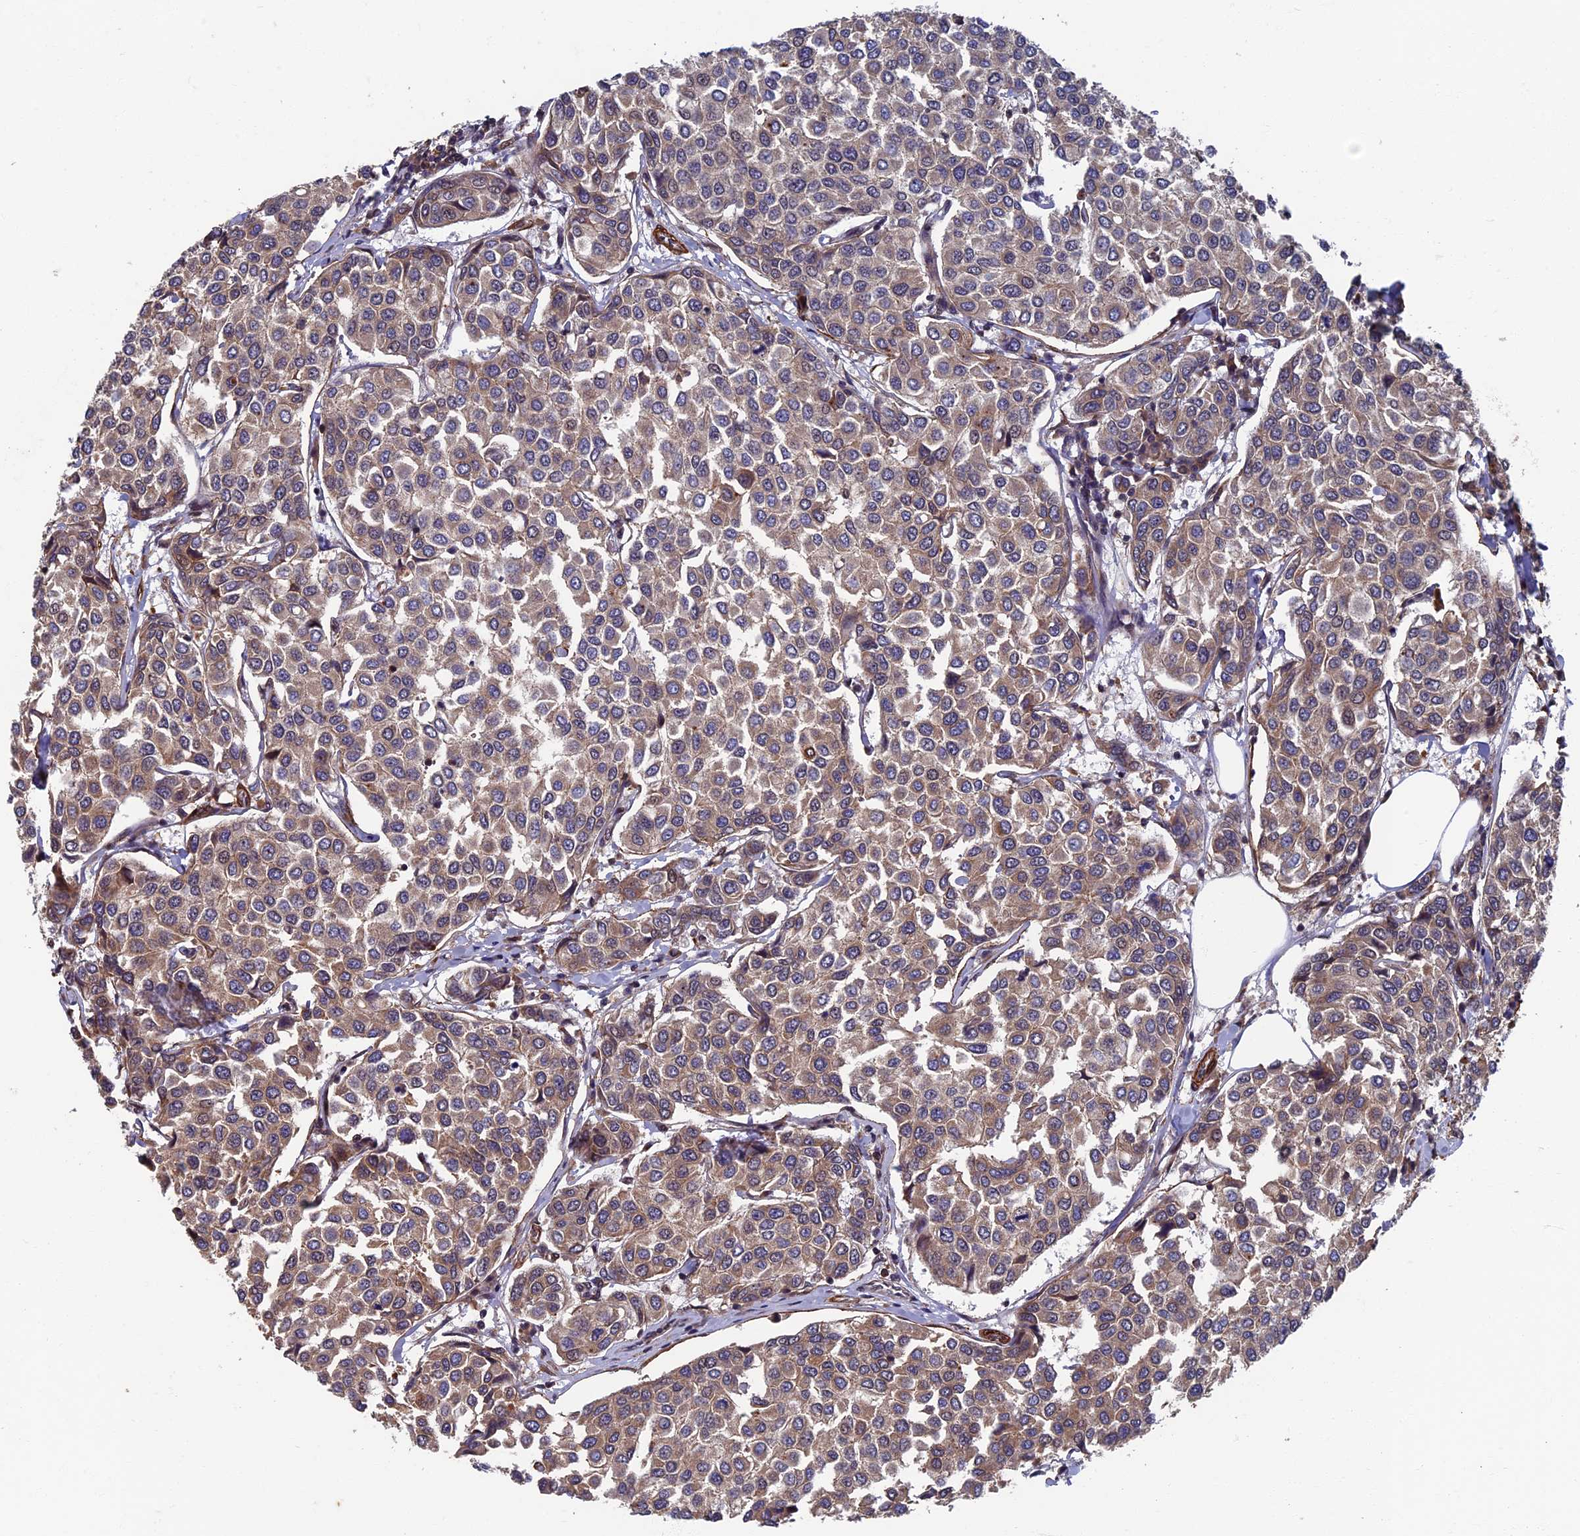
{"staining": {"intensity": "weak", "quantity": ">75%", "location": "cytoplasmic/membranous"}, "tissue": "breast cancer", "cell_type": "Tumor cells", "image_type": "cancer", "snomed": [{"axis": "morphology", "description": "Duct carcinoma"}, {"axis": "topography", "description": "Breast"}], "caption": "Brown immunohistochemical staining in human breast cancer demonstrates weak cytoplasmic/membranous positivity in about >75% of tumor cells.", "gene": "CTDP1", "patient": {"sex": "female", "age": 55}}